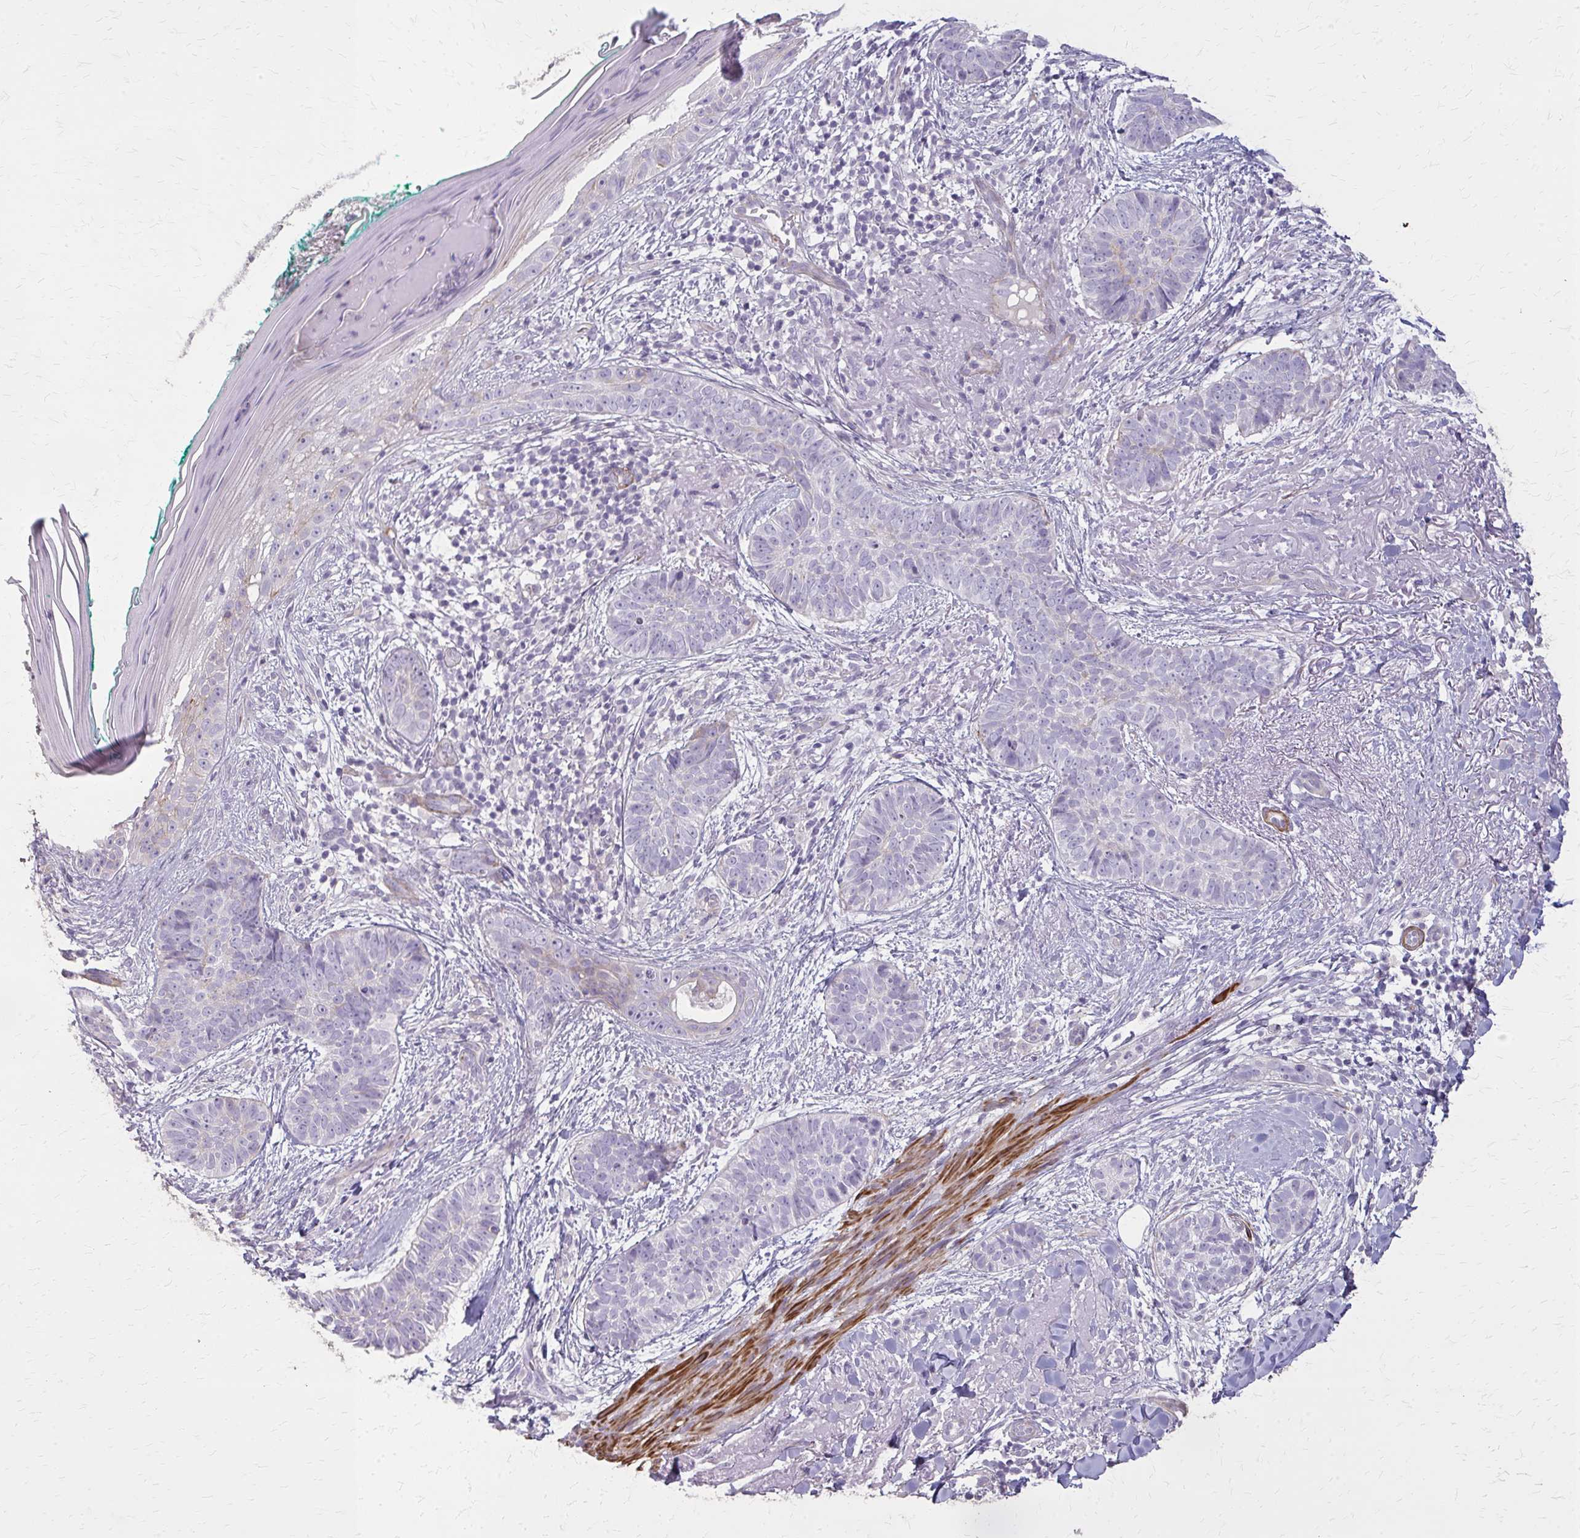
{"staining": {"intensity": "negative", "quantity": "none", "location": "none"}, "tissue": "skin cancer", "cell_type": "Tumor cells", "image_type": "cancer", "snomed": [{"axis": "morphology", "description": "Basal cell carcinoma"}, {"axis": "topography", "description": "Skin"}, {"axis": "topography", "description": "Skin of face"}, {"axis": "topography", "description": "Skin of nose"}], "caption": "An immunohistochemistry photomicrograph of skin basal cell carcinoma is shown. There is no staining in tumor cells of skin basal cell carcinoma.", "gene": "TENM4", "patient": {"sex": "female", "age": 86}}